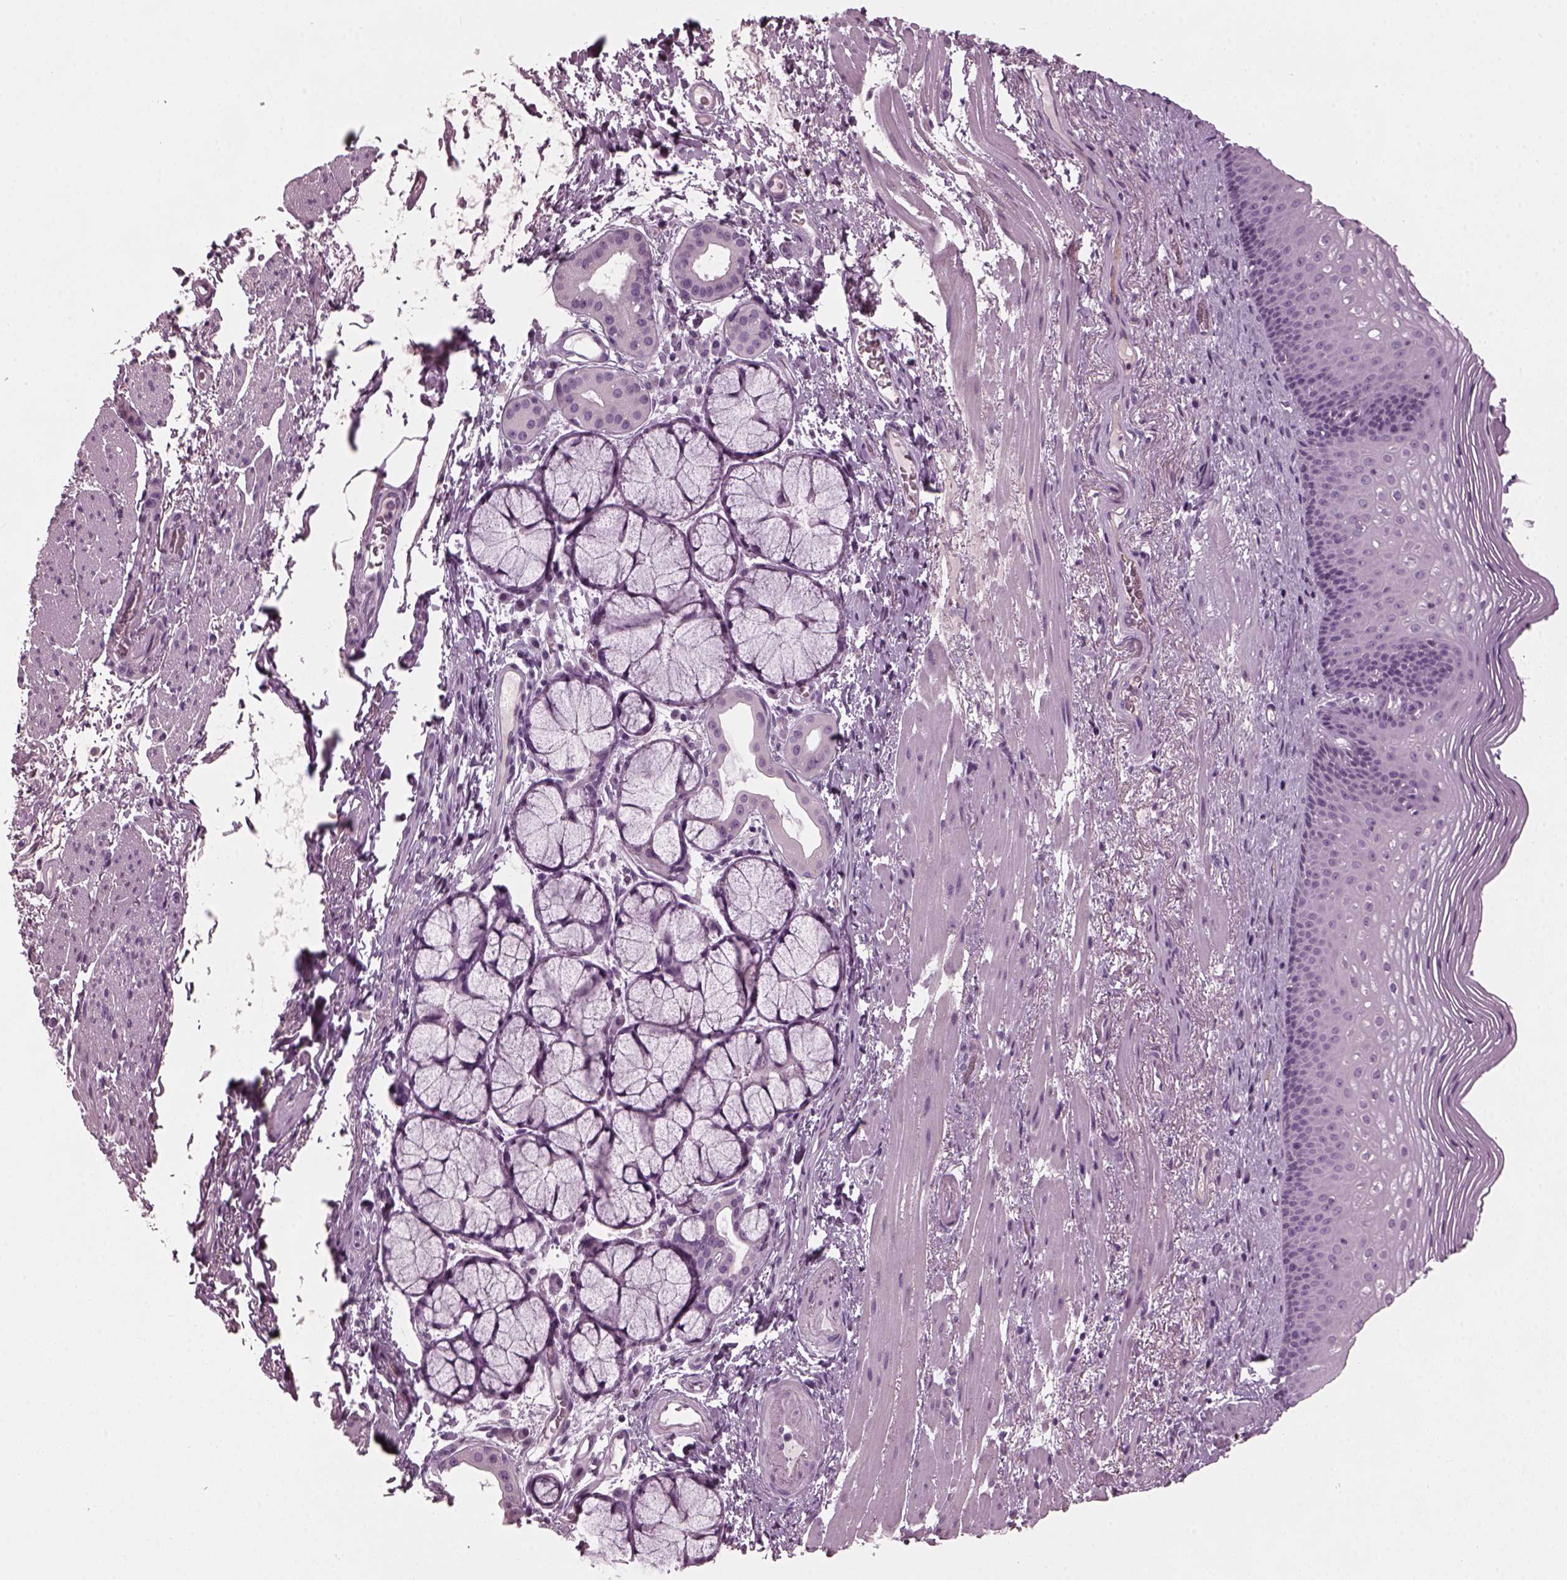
{"staining": {"intensity": "negative", "quantity": "none", "location": "none"}, "tissue": "esophagus", "cell_type": "Squamous epithelial cells", "image_type": "normal", "snomed": [{"axis": "morphology", "description": "Normal tissue, NOS"}, {"axis": "topography", "description": "Esophagus"}], "caption": "IHC of normal human esophagus displays no staining in squamous epithelial cells. (Brightfield microscopy of DAB immunohistochemistry (IHC) at high magnification).", "gene": "DPYSL5", "patient": {"sex": "male", "age": 76}}